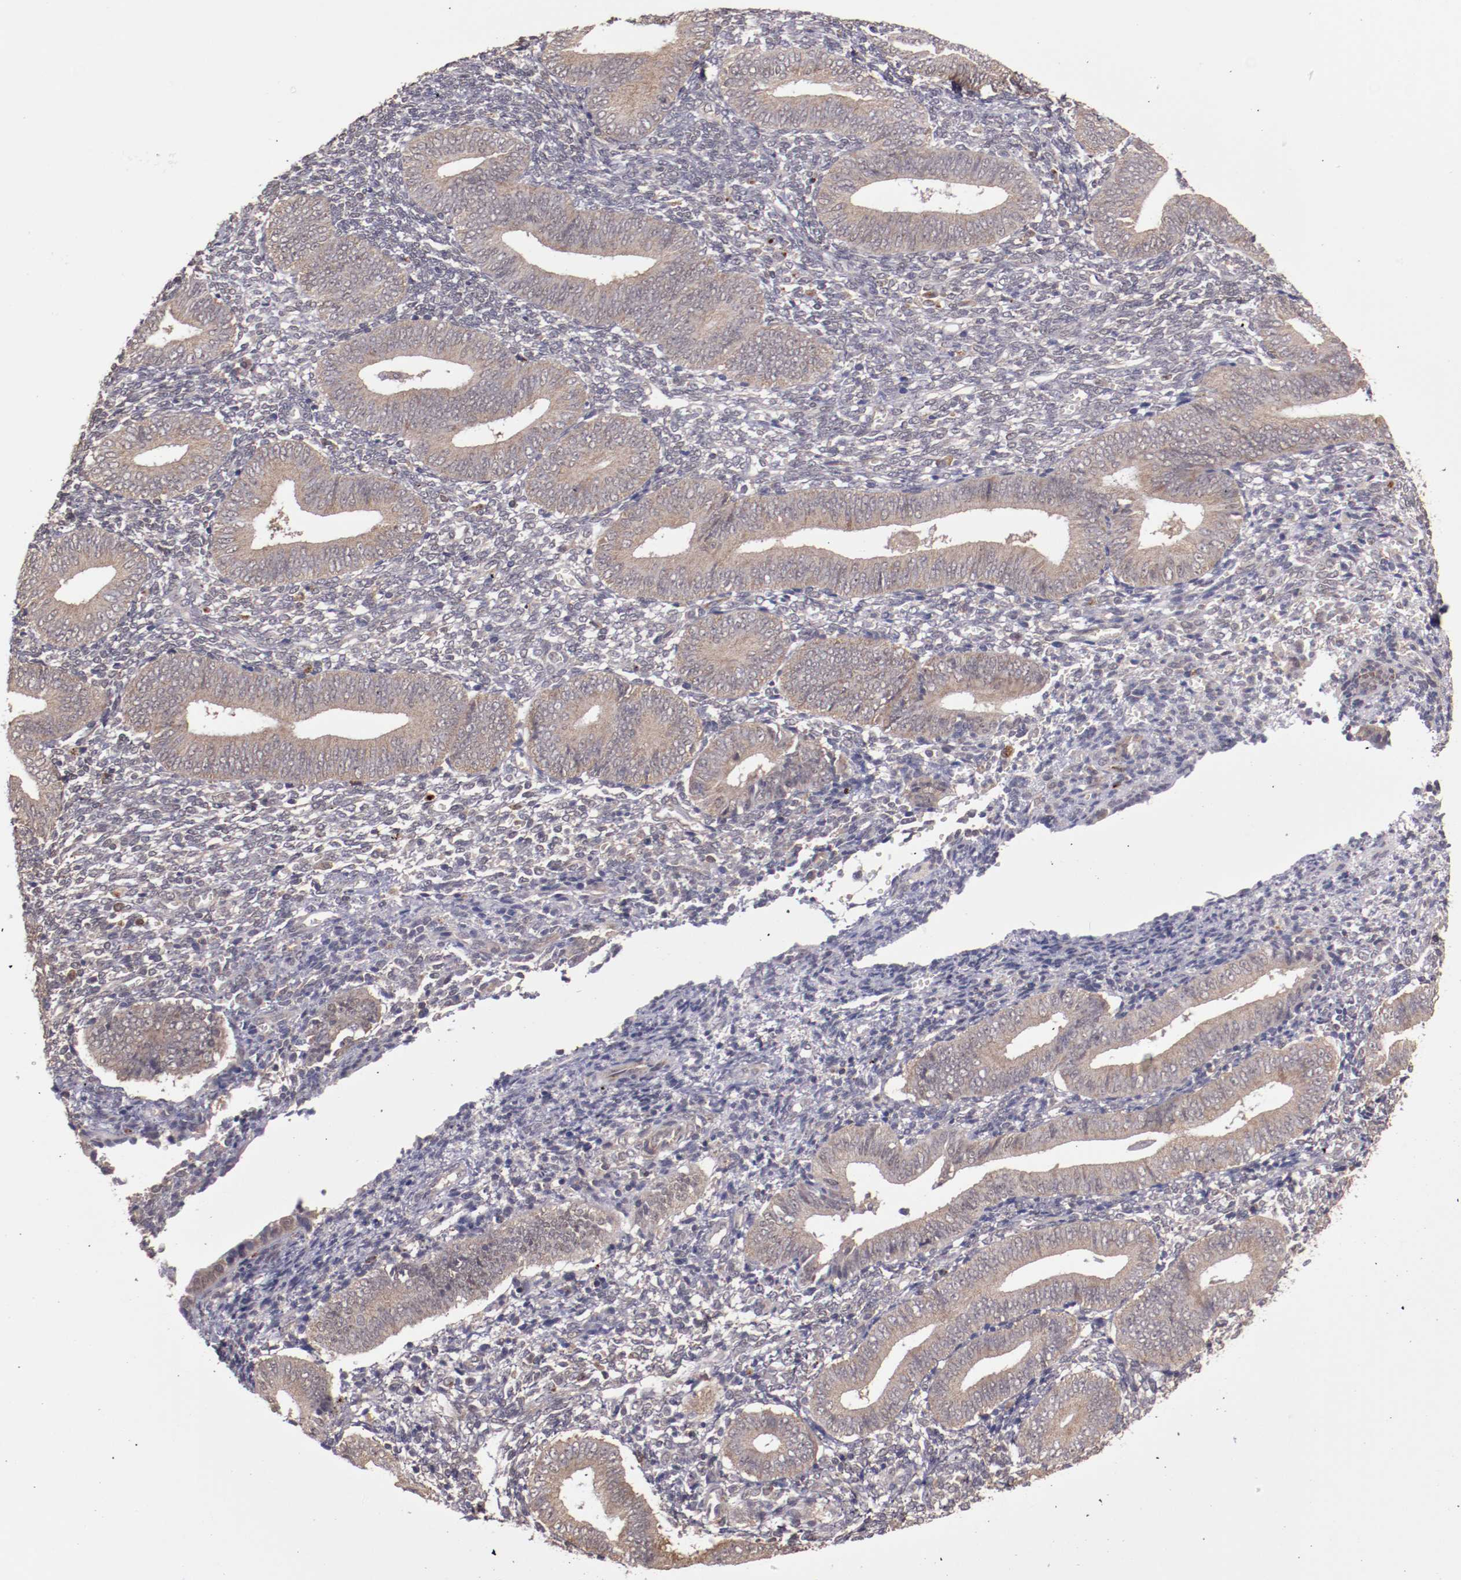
{"staining": {"intensity": "weak", "quantity": ">75%", "location": "cytoplasmic/membranous"}, "tissue": "endometrium", "cell_type": "Cells in endometrial stroma", "image_type": "normal", "snomed": [{"axis": "morphology", "description": "Normal tissue, NOS"}, {"axis": "topography", "description": "Uterus"}, {"axis": "topography", "description": "Endometrium"}], "caption": "Endometrium stained for a protein (brown) exhibits weak cytoplasmic/membranous positive expression in about >75% of cells in endometrial stroma.", "gene": "FTSJ1", "patient": {"sex": "female", "age": 33}}